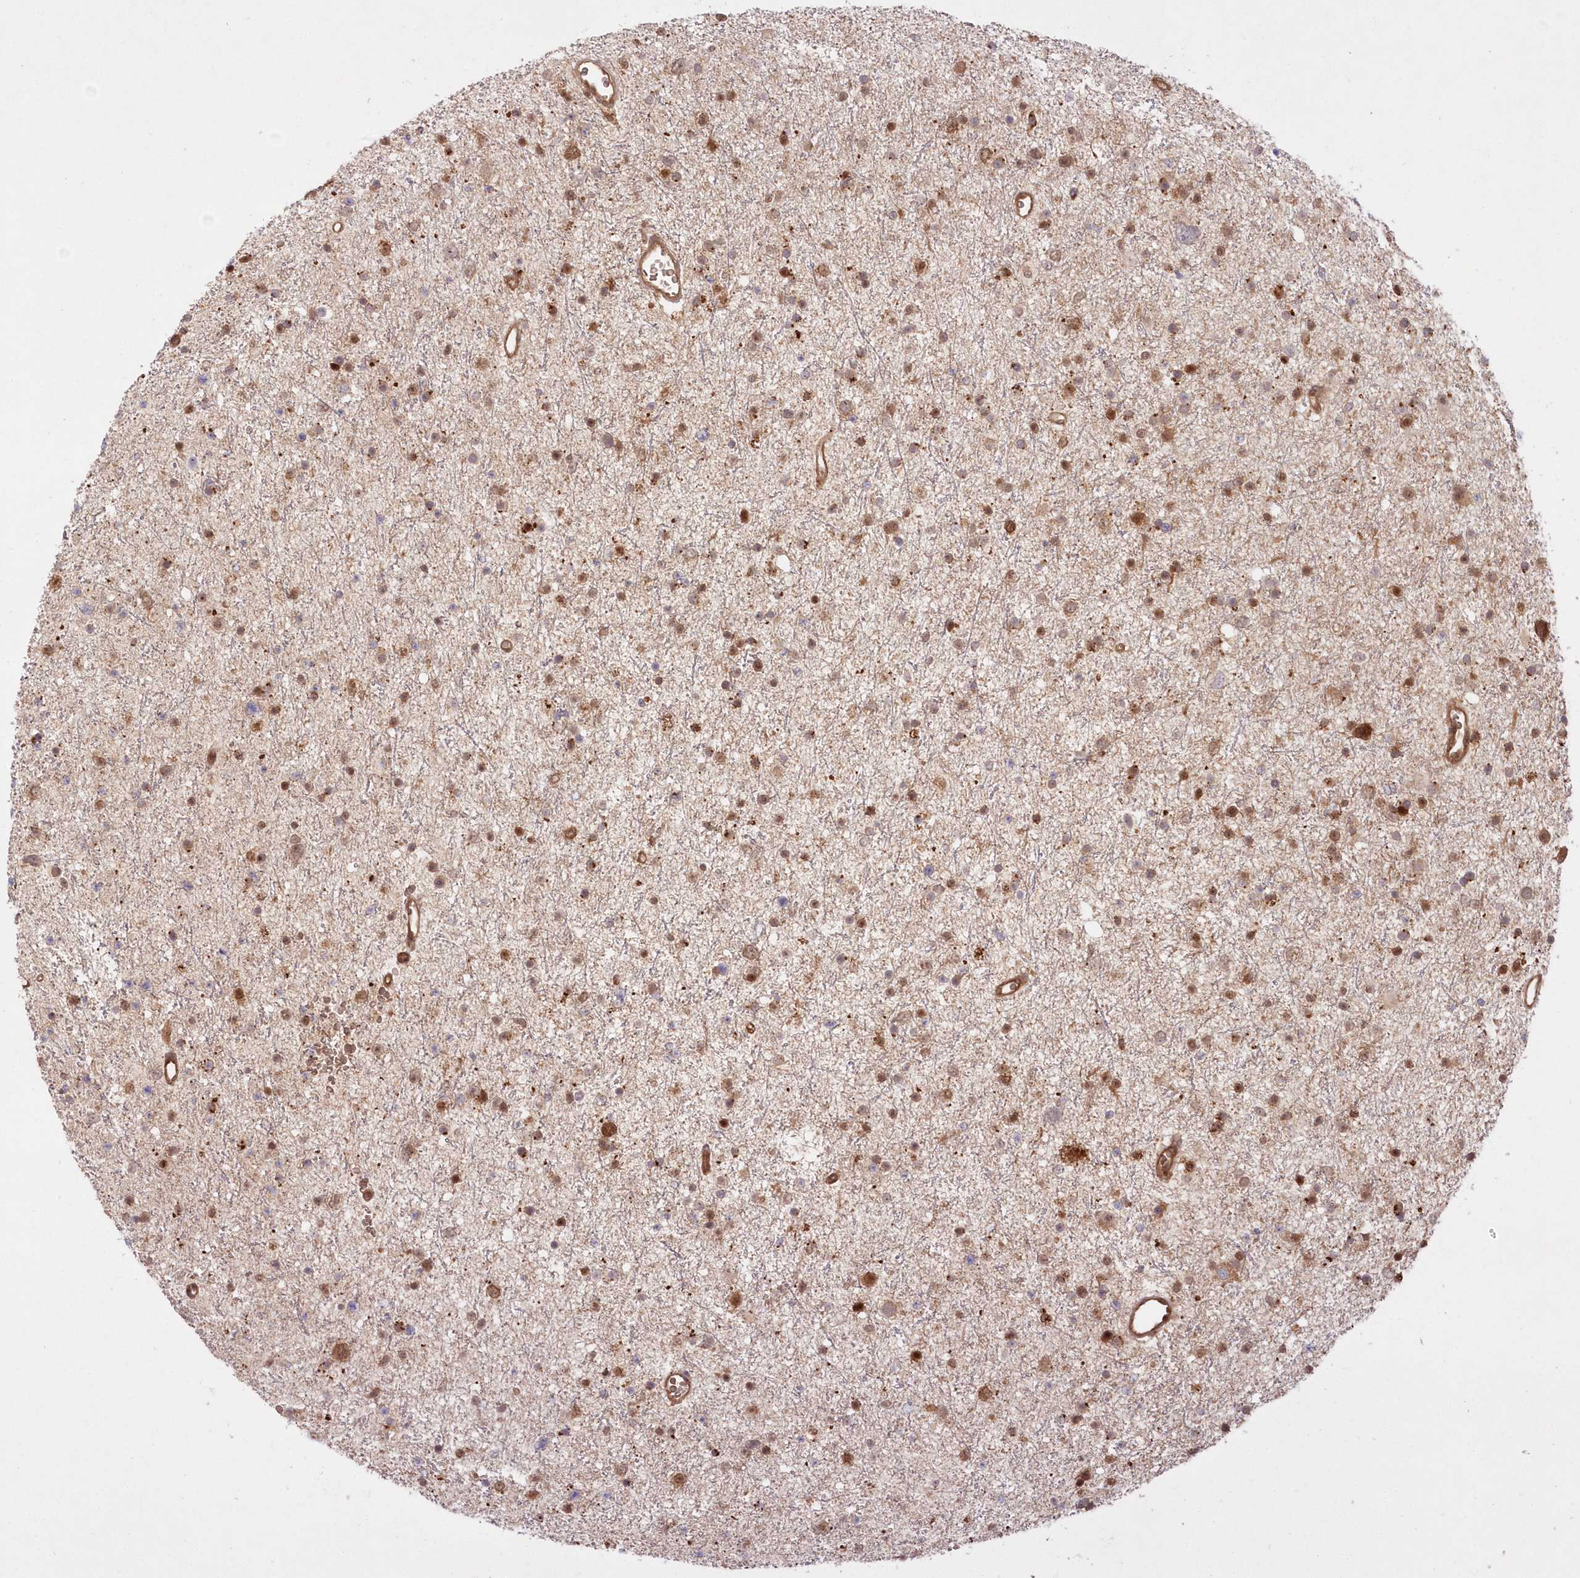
{"staining": {"intensity": "moderate", "quantity": ">75%", "location": "nuclear"}, "tissue": "glioma", "cell_type": "Tumor cells", "image_type": "cancer", "snomed": [{"axis": "morphology", "description": "Glioma, malignant, Low grade"}, {"axis": "topography", "description": "Brain"}], "caption": "Malignant low-grade glioma was stained to show a protein in brown. There is medium levels of moderate nuclear staining in about >75% of tumor cells.", "gene": "GBE1", "patient": {"sex": "female", "age": 37}}